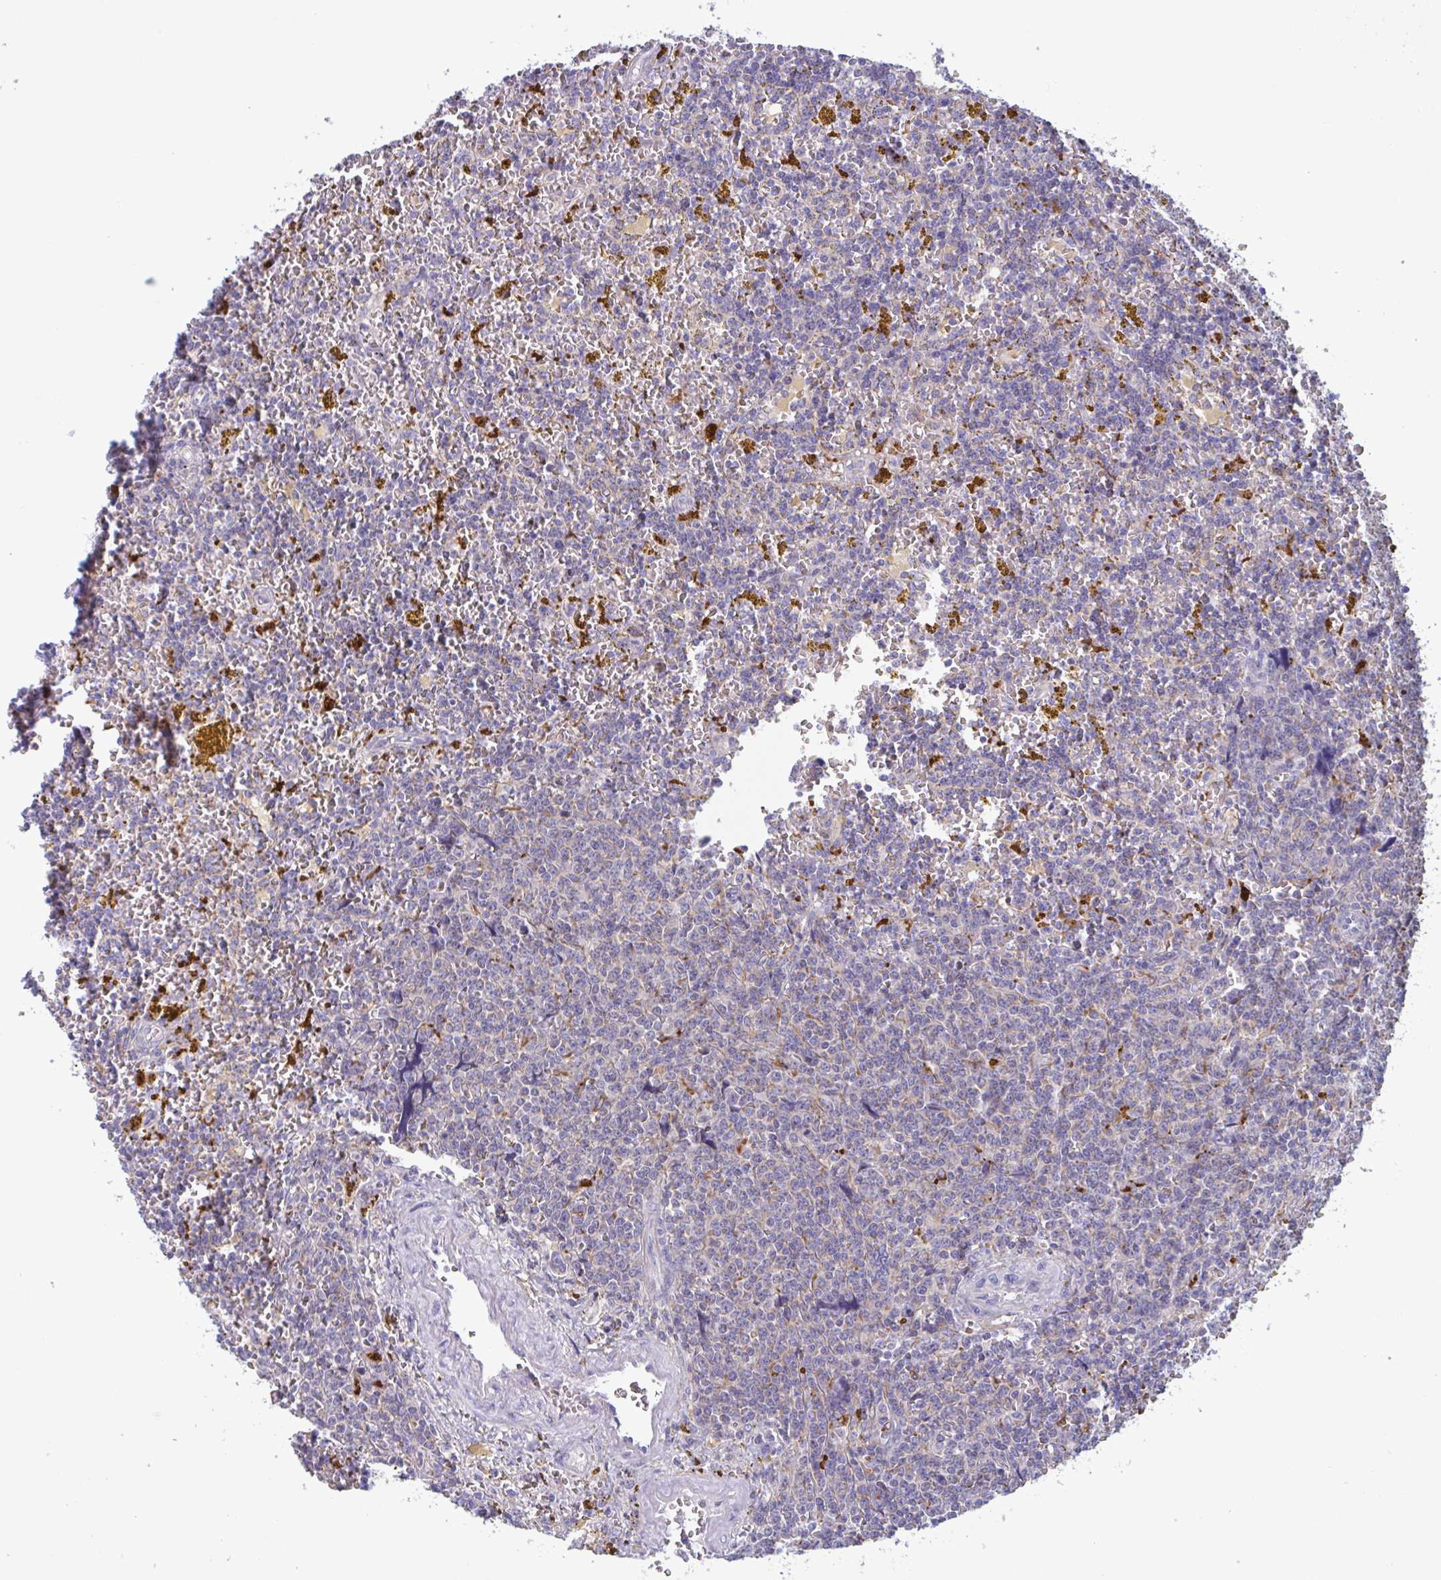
{"staining": {"intensity": "negative", "quantity": "none", "location": "none"}, "tissue": "lymphoma", "cell_type": "Tumor cells", "image_type": "cancer", "snomed": [{"axis": "morphology", "description": "Malignant lymphoma, non-Hodgkin's type, Low grade"}, {"axis": "topography", "description": "Spleen"}, {"axis": "topography", "description": "Lymph node"}], "caption": "Protein analysis of malignant lymphoma, non-Hodgkin's type (low-grade) exhibits no significant positivity in tumor cells.", "gene": "NIPSNAP1", "patient": {"sex": "female", "age": 66}}